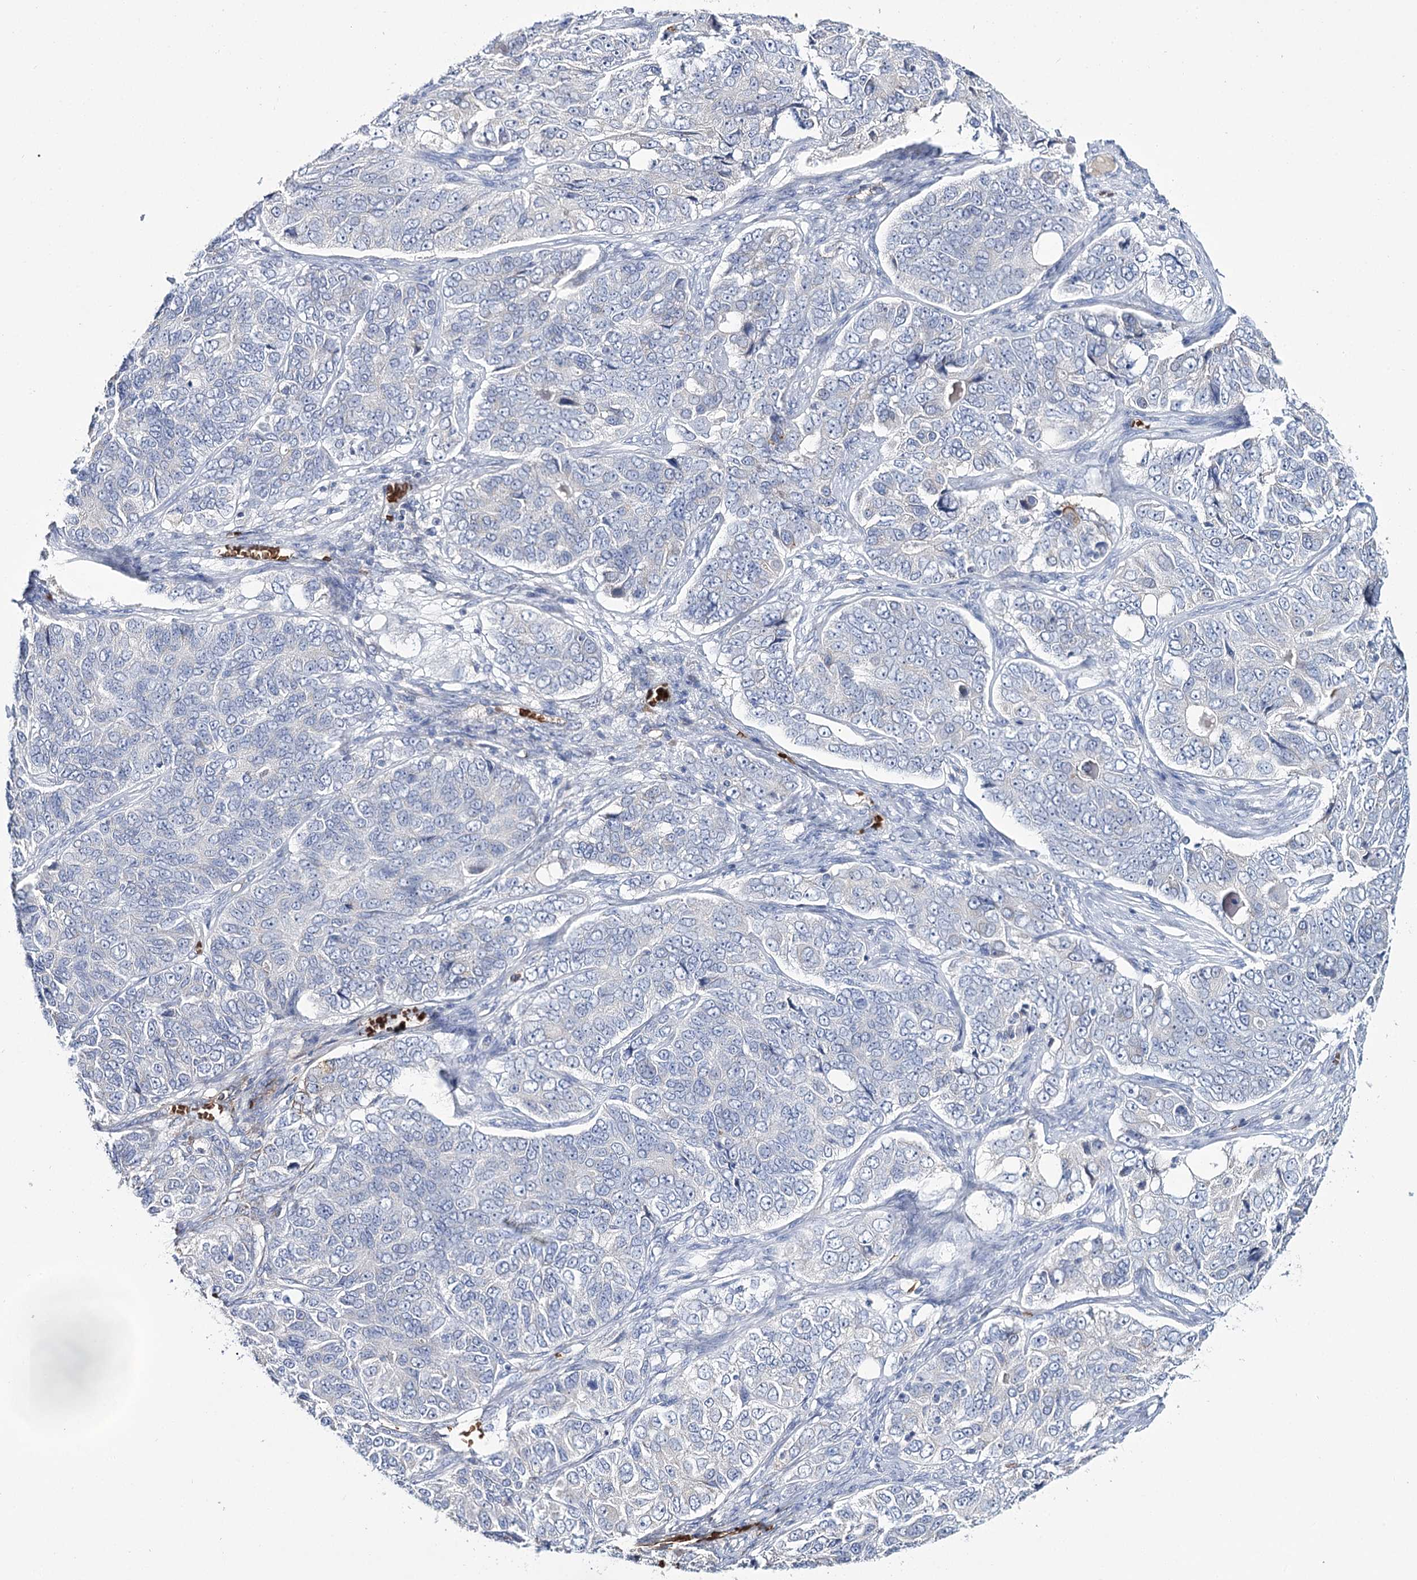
{"staining": {"intensity": "negative", "quantity": "none", "location": "none"}, "tissue": "ovarian cancer", "cell_type": "Tumor cells", "image_type": "cancer", "snomed": [{"axis": "morphology", "description": "Carcinoma, endometroid"}, {"axis": "topography", "description": "Ovary"}], "caption": "IHC image of neoplastic tissue: endometroid carcinoma (ovarian) stained with DAB exhibits no significant protein expression in tumor cells. (IHC, brightfield microscopy, high magnification).", "gene": "GBF1", "patient": {"sex": "female", "age": 51}}